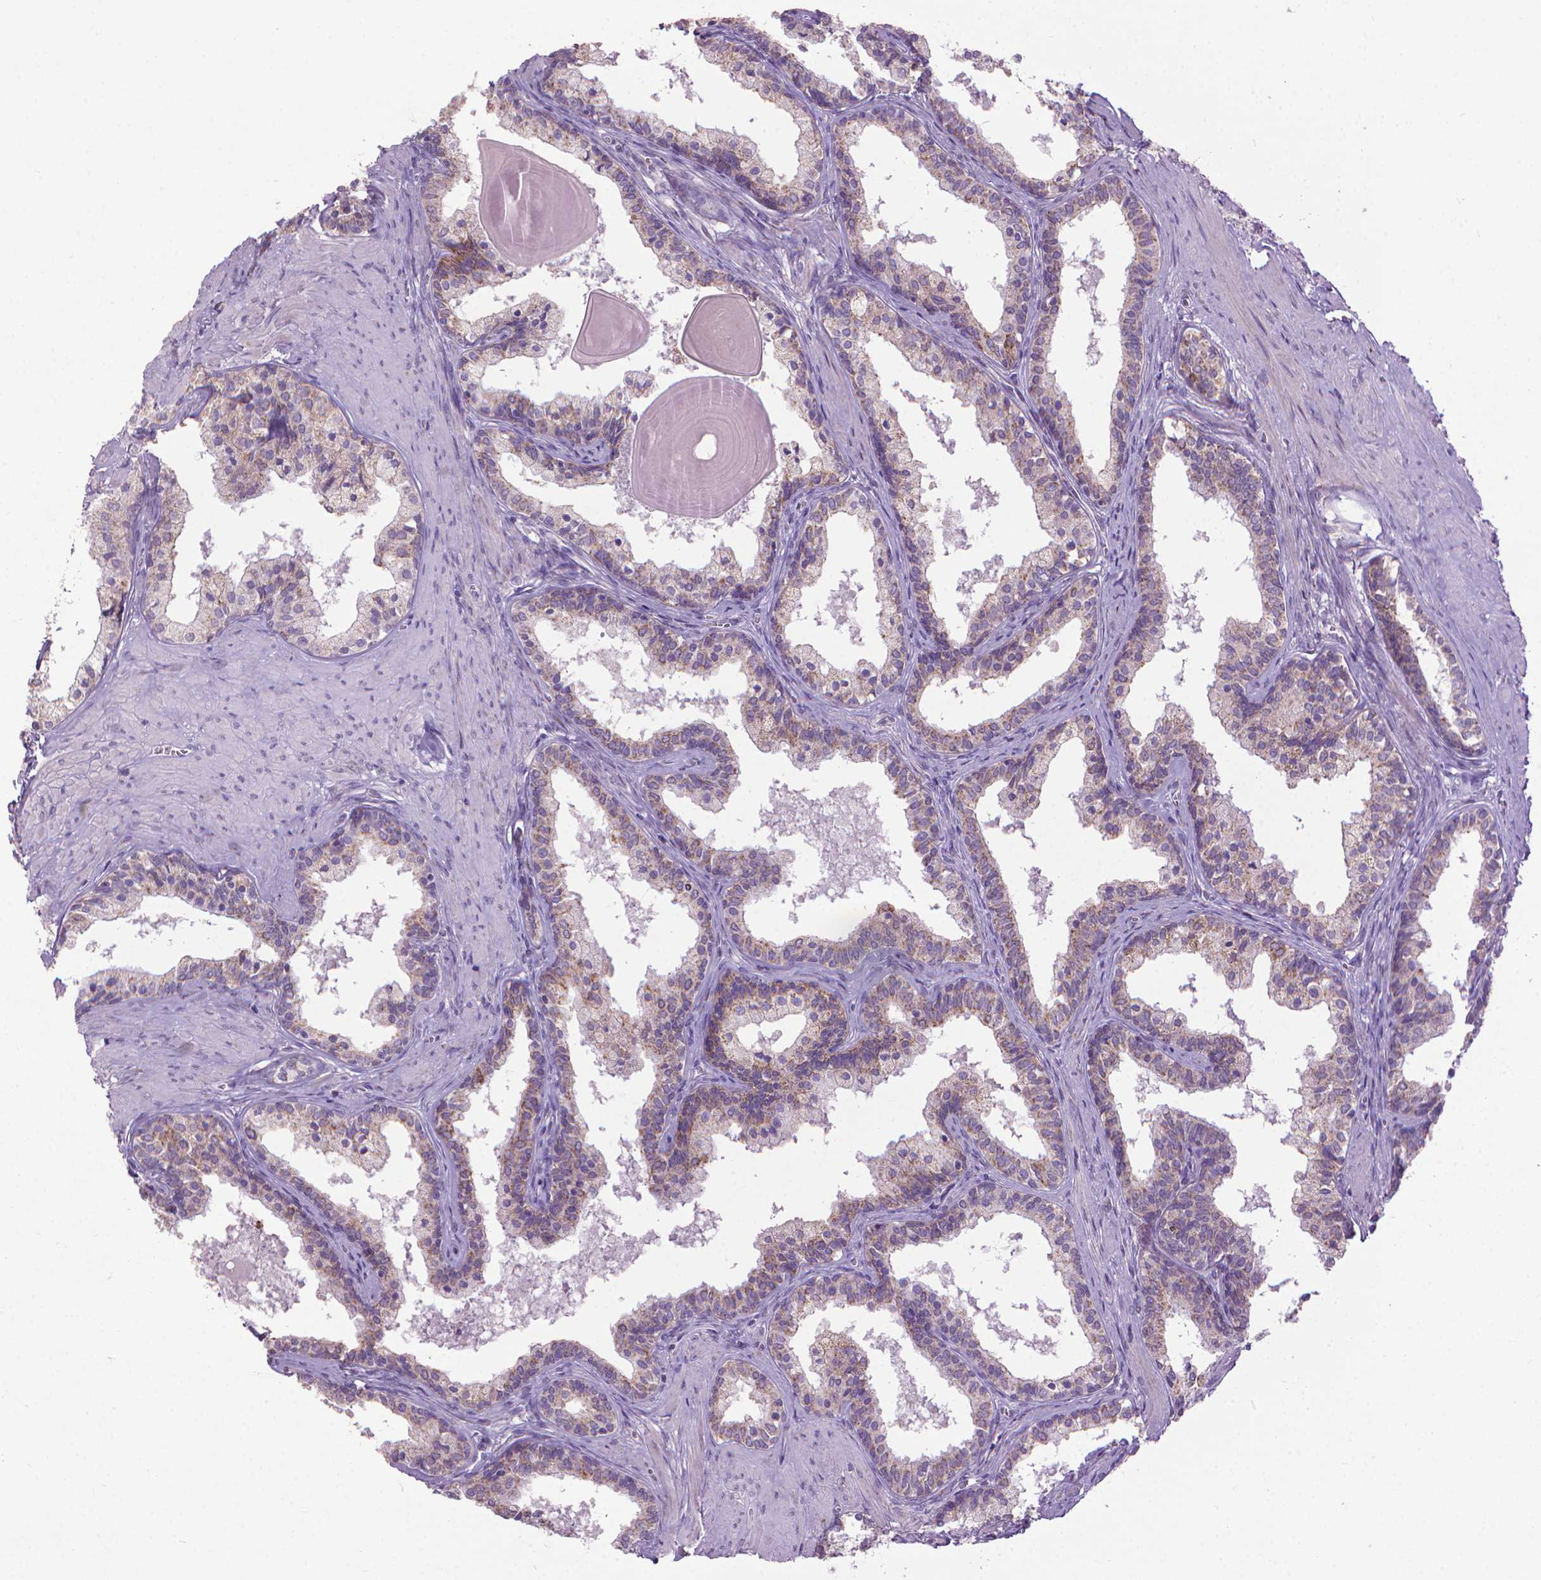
{"staining": {"intensity": "strong", "quantity": "25%-75%", "location": "cytoplasmic/membranous"}, "tissue": "prostate", "cell_type": "Glandular cells", "image_type": "normal", "snomed": [{"axis": "morphology", "description": "Normal tissue, NOS"}, {"axis": "topography", "description": "Prostate"}], "caption": "About 25%-75% of glandular cells in normal human prostate reveal strong cytoplasmic/membranous protein expression as visualized by brown immunohistochemical staining.", "gene": "VDAC1", "patient": {"sex": "male", "age": 61}}